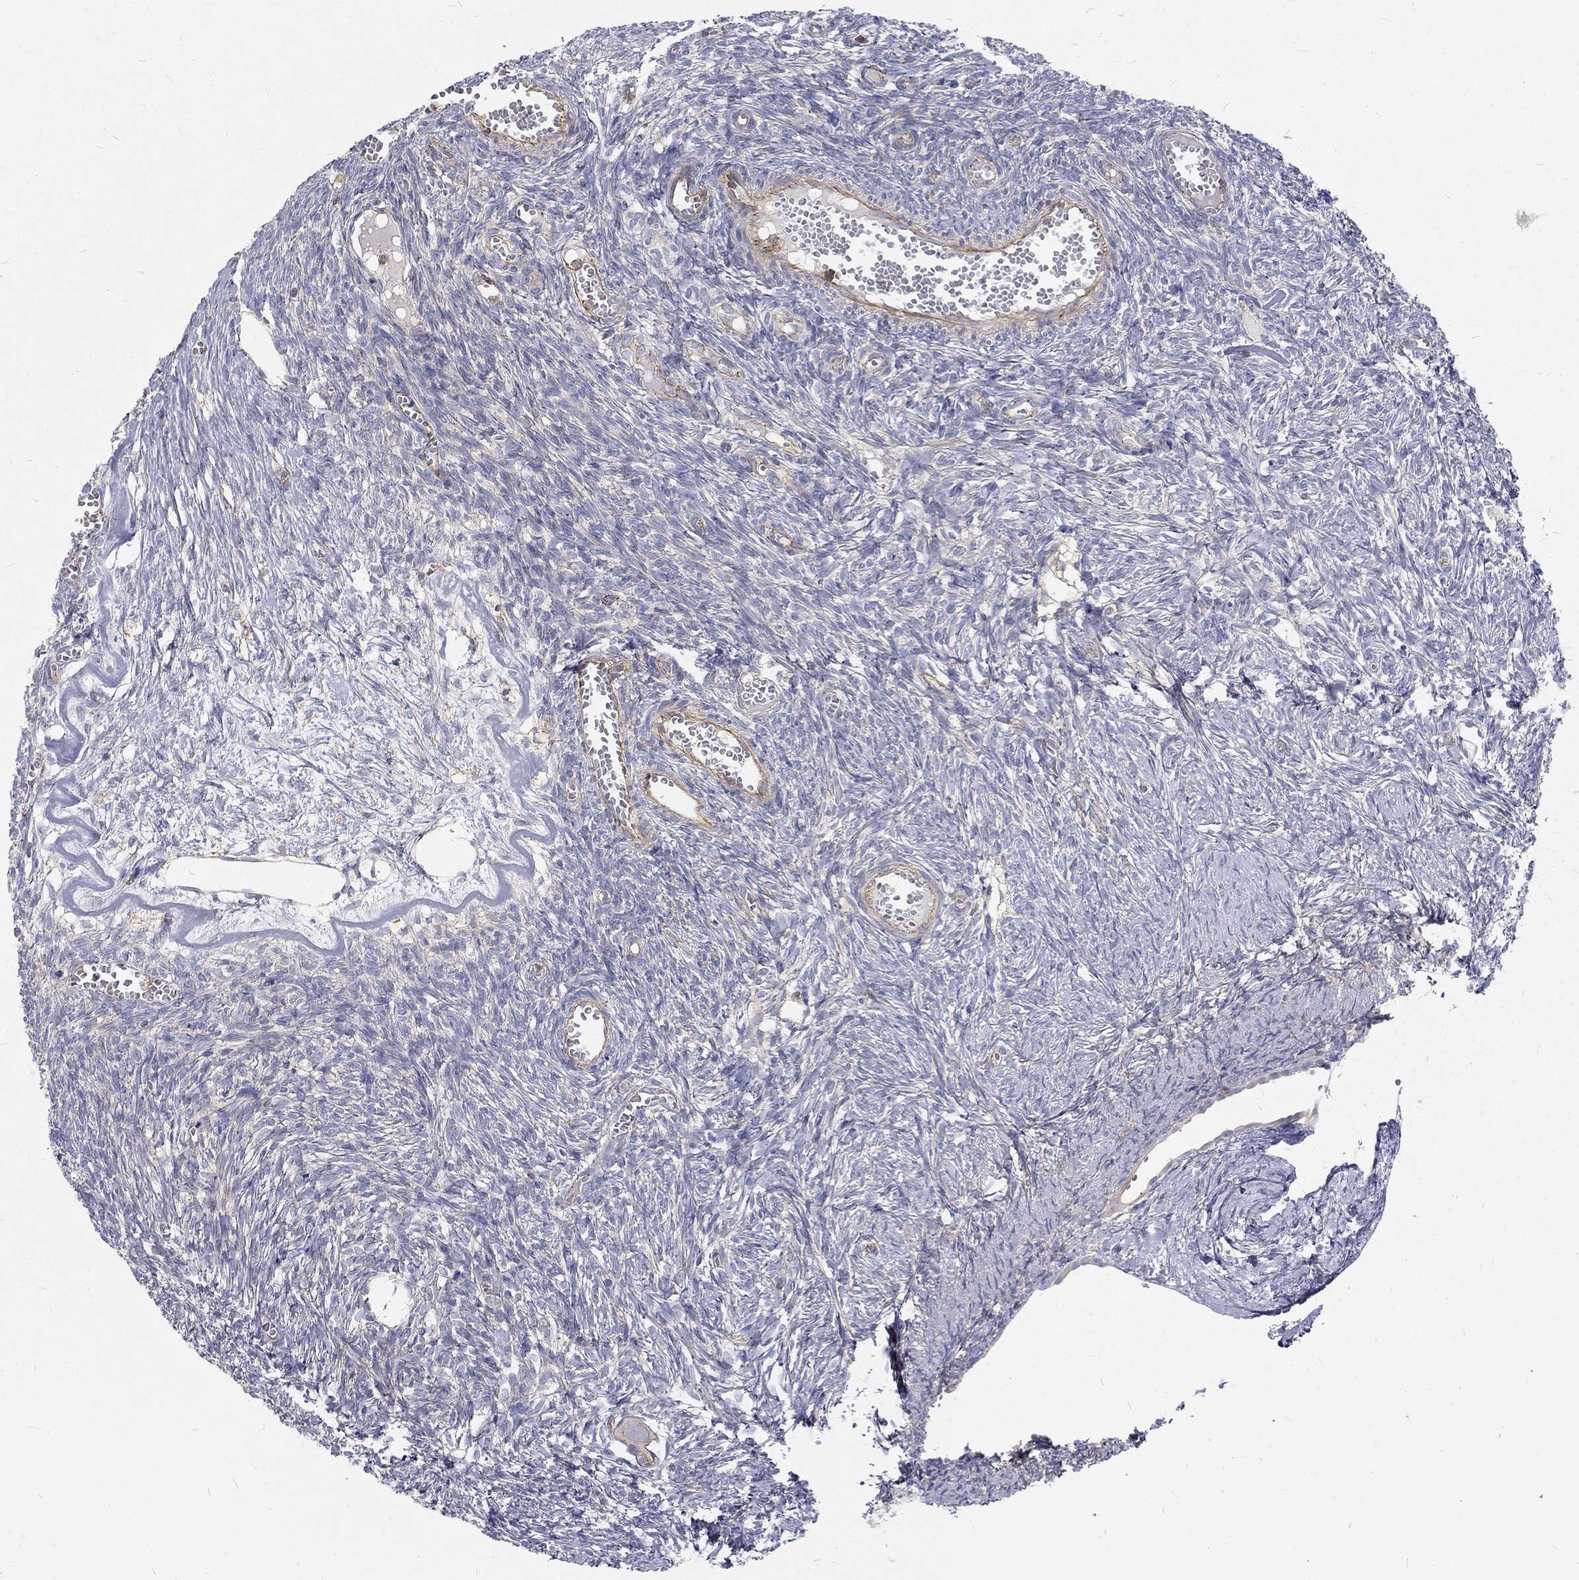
{"staining": {"intensity": "negative", "quantity": "none", "location": "none"}, "tissue": "ovary", "cell_type": "Follicle cells", "image_type": "normal", "snomed": [{"axis": "morphology", "description": "Normal tissue, NOS"}, {"axis": "topography", "description": "Ovary"}], "caption": "Follicle cells show no significant positivity in benign ovary. The staining was performed using DAB (3,3'-diaminobenzidine) to visualize the protein expression in brown, while the nuclei were stained in blue with hematoxylin (Magnification: 20x).", "gene": "MTMR11", "patient": {"sex": "female", "age": 43}}